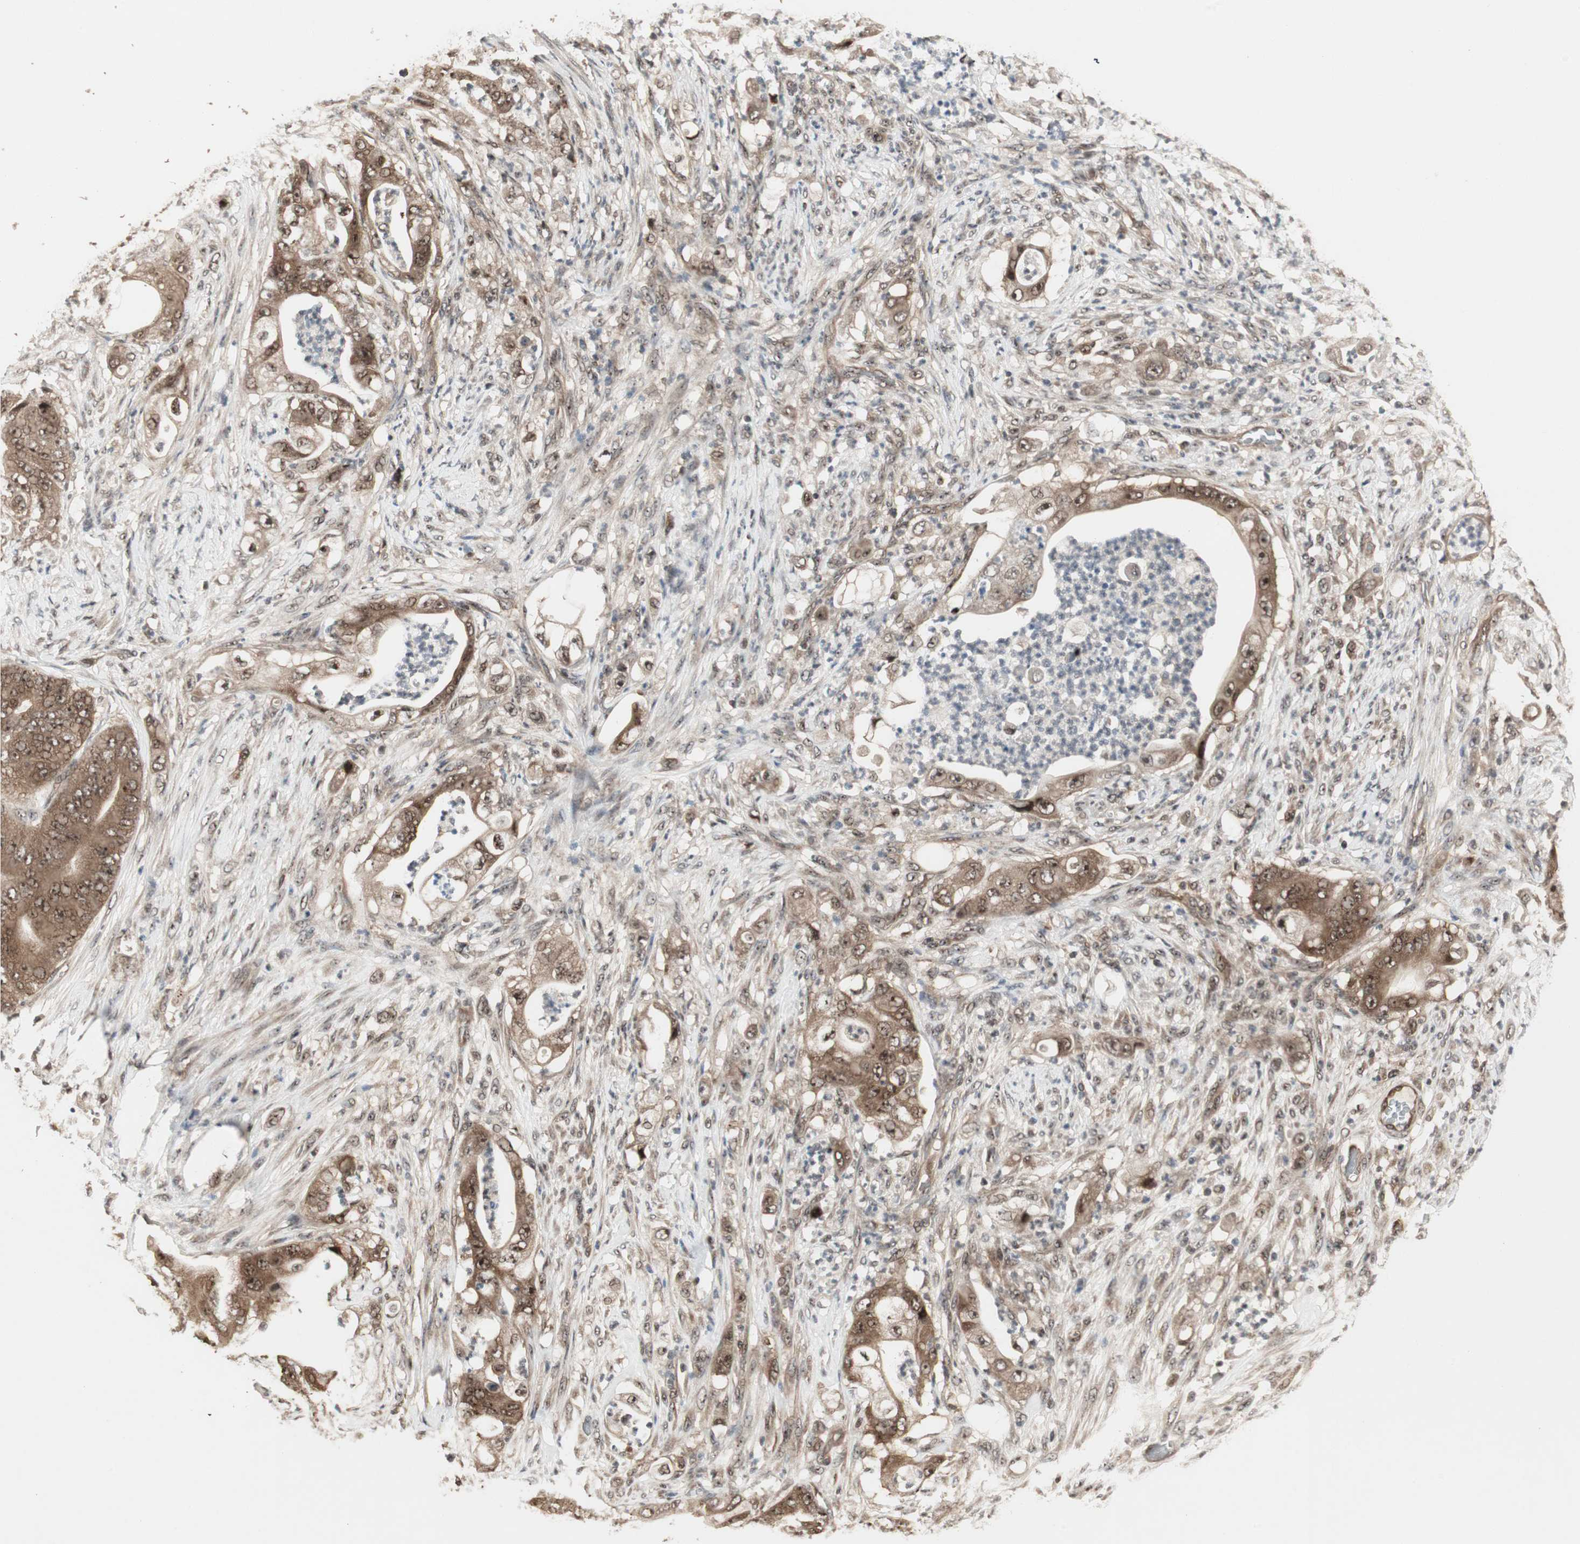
{"staining": {"intensity": "strong", "quantity": ">75%", "location": "cytoplasmic/membranous,nuclear"}, "tissue": "stomach cancer", "cell_type": "Tumor cells", "image_type": "cancer", "snomed": [{"axis": "morphology", "description": "Adenocarcinoma, NOS"}, {"axis": "topography", "description": "Stomach"}], "caption": "Stomach cancer (adenocarcinoma) tissue displays strong cytoplasmic/membranous and nuclear positivity in about >75% of tumor cells, visualized by immunohistochemistry.", "gene": "CSNK2B", "patient": {"sex": "female", "age": 73}}